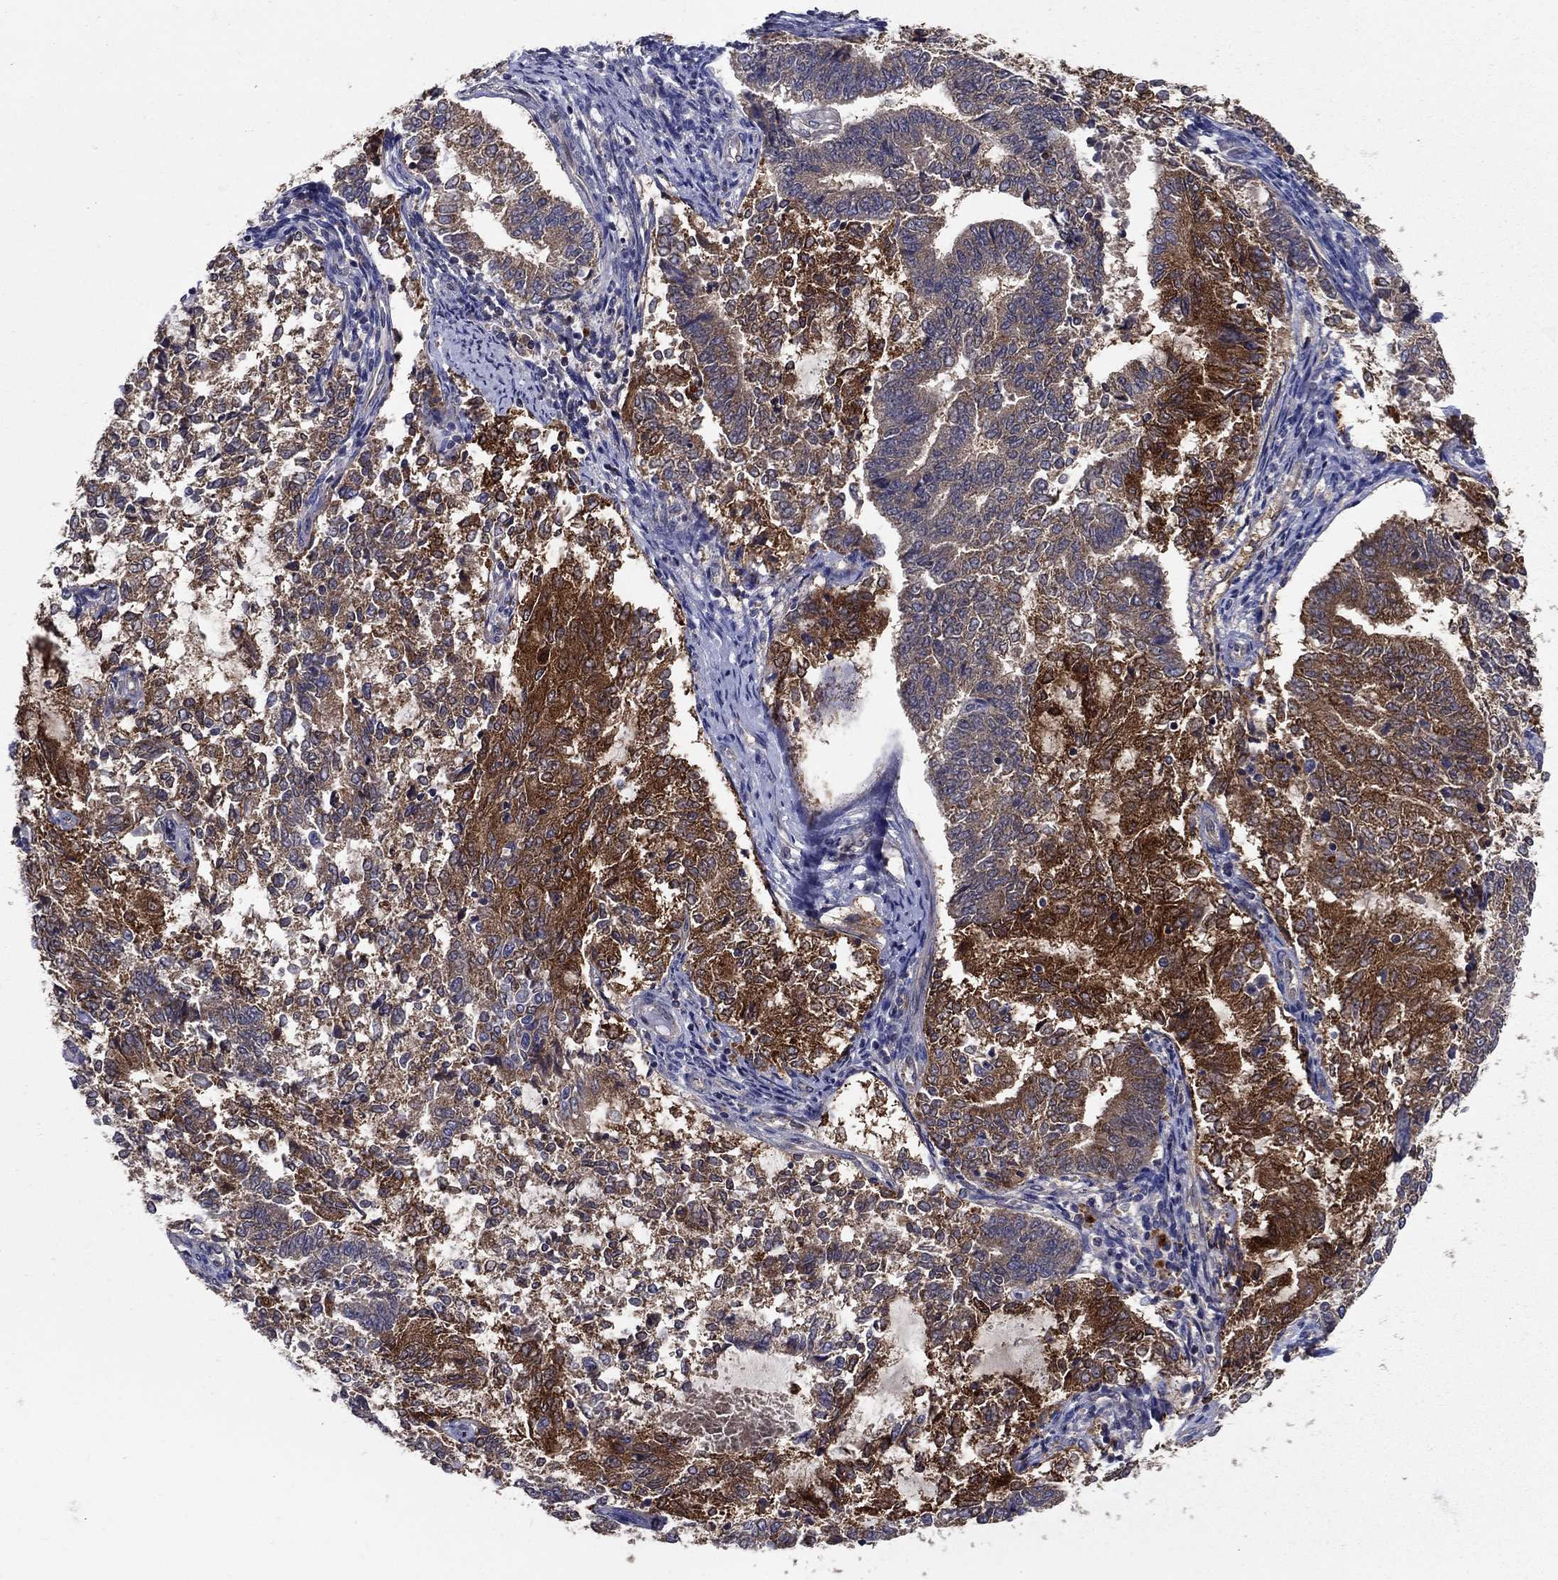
{"staining": {"intensity": "strong", "quantity": "25%-75%", "location": "cytoplasmic/membranous"}, "tissue": "endometrial cancer", "cell_type": "Tumor cells", "image_type": "cancer", "snomed": [{"axis": "morphology", "description": "Adenocarcinoma, NOS"}, {"axis": "topography", "description": "Endometrium"}], "caption": "A high-resolution photomicrograph shows immunohistochemistry (IHC) staining of endometrial cancer, which displays strong cytoplasmic/membranous expression in about 25%-75% of tumor cells.", "gene": "GLTP", "patient": {"sex": "female", "age": 65}}